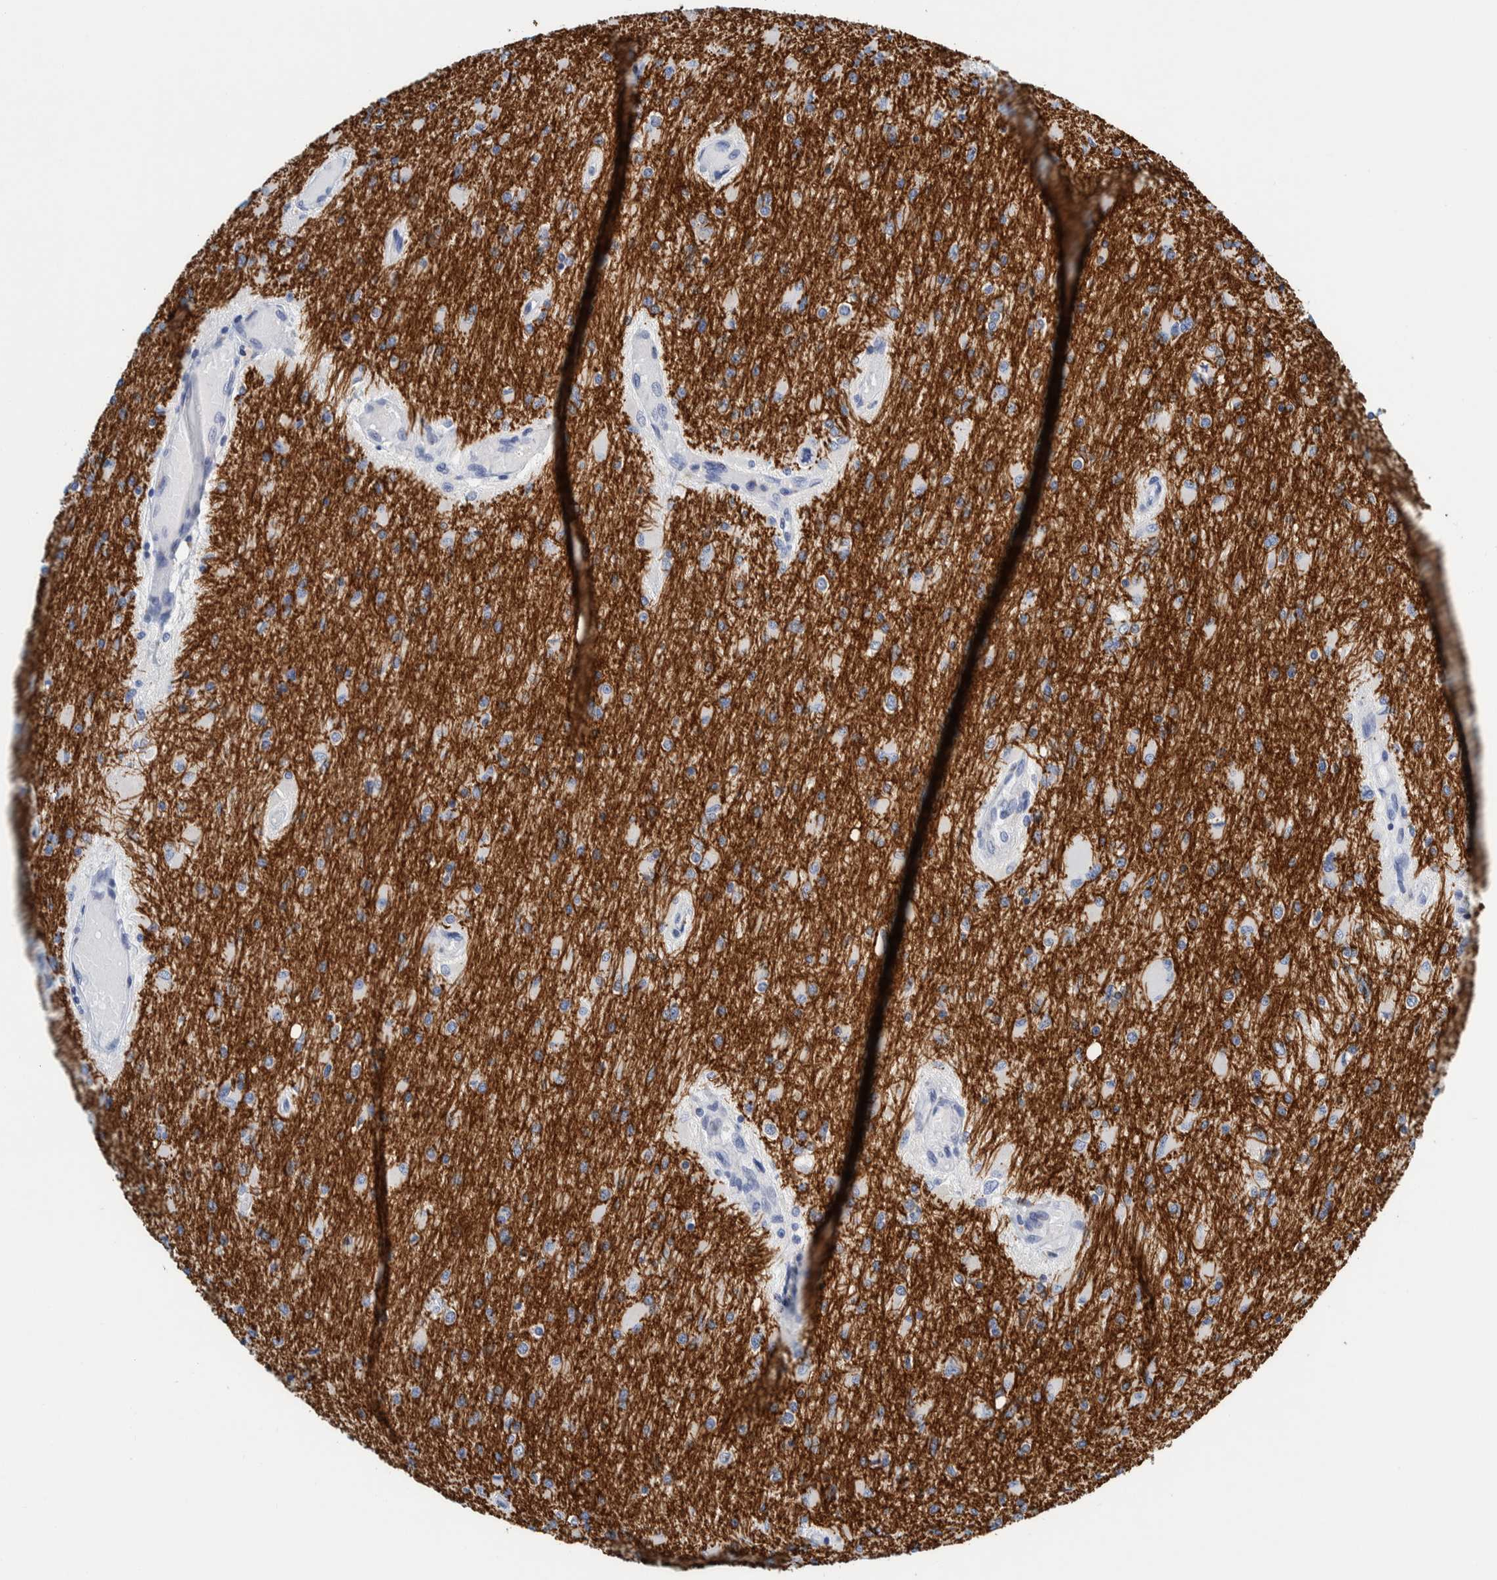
{"staining": {"intensity": "negative", "quantity": "none", "location": "none"}, "tissue": "glioma", "cell_type": "Tumor cells", "image_type": "cancer", "snomed": [{"axis": "morphology", "description": "Glioma, malignant, High grade"}, {"axis": "topography", "description": "Cerebral cortex"}], "caption": "There is no significant staining in tumor cells of malignant high-grade glioma. (Stains: DAB IHC with hematoxylin counter stain, Microscopy: brightfield microscopy at high magnification).", "gene": "MOG", "patient": {"sex": "female", "age": 36}}